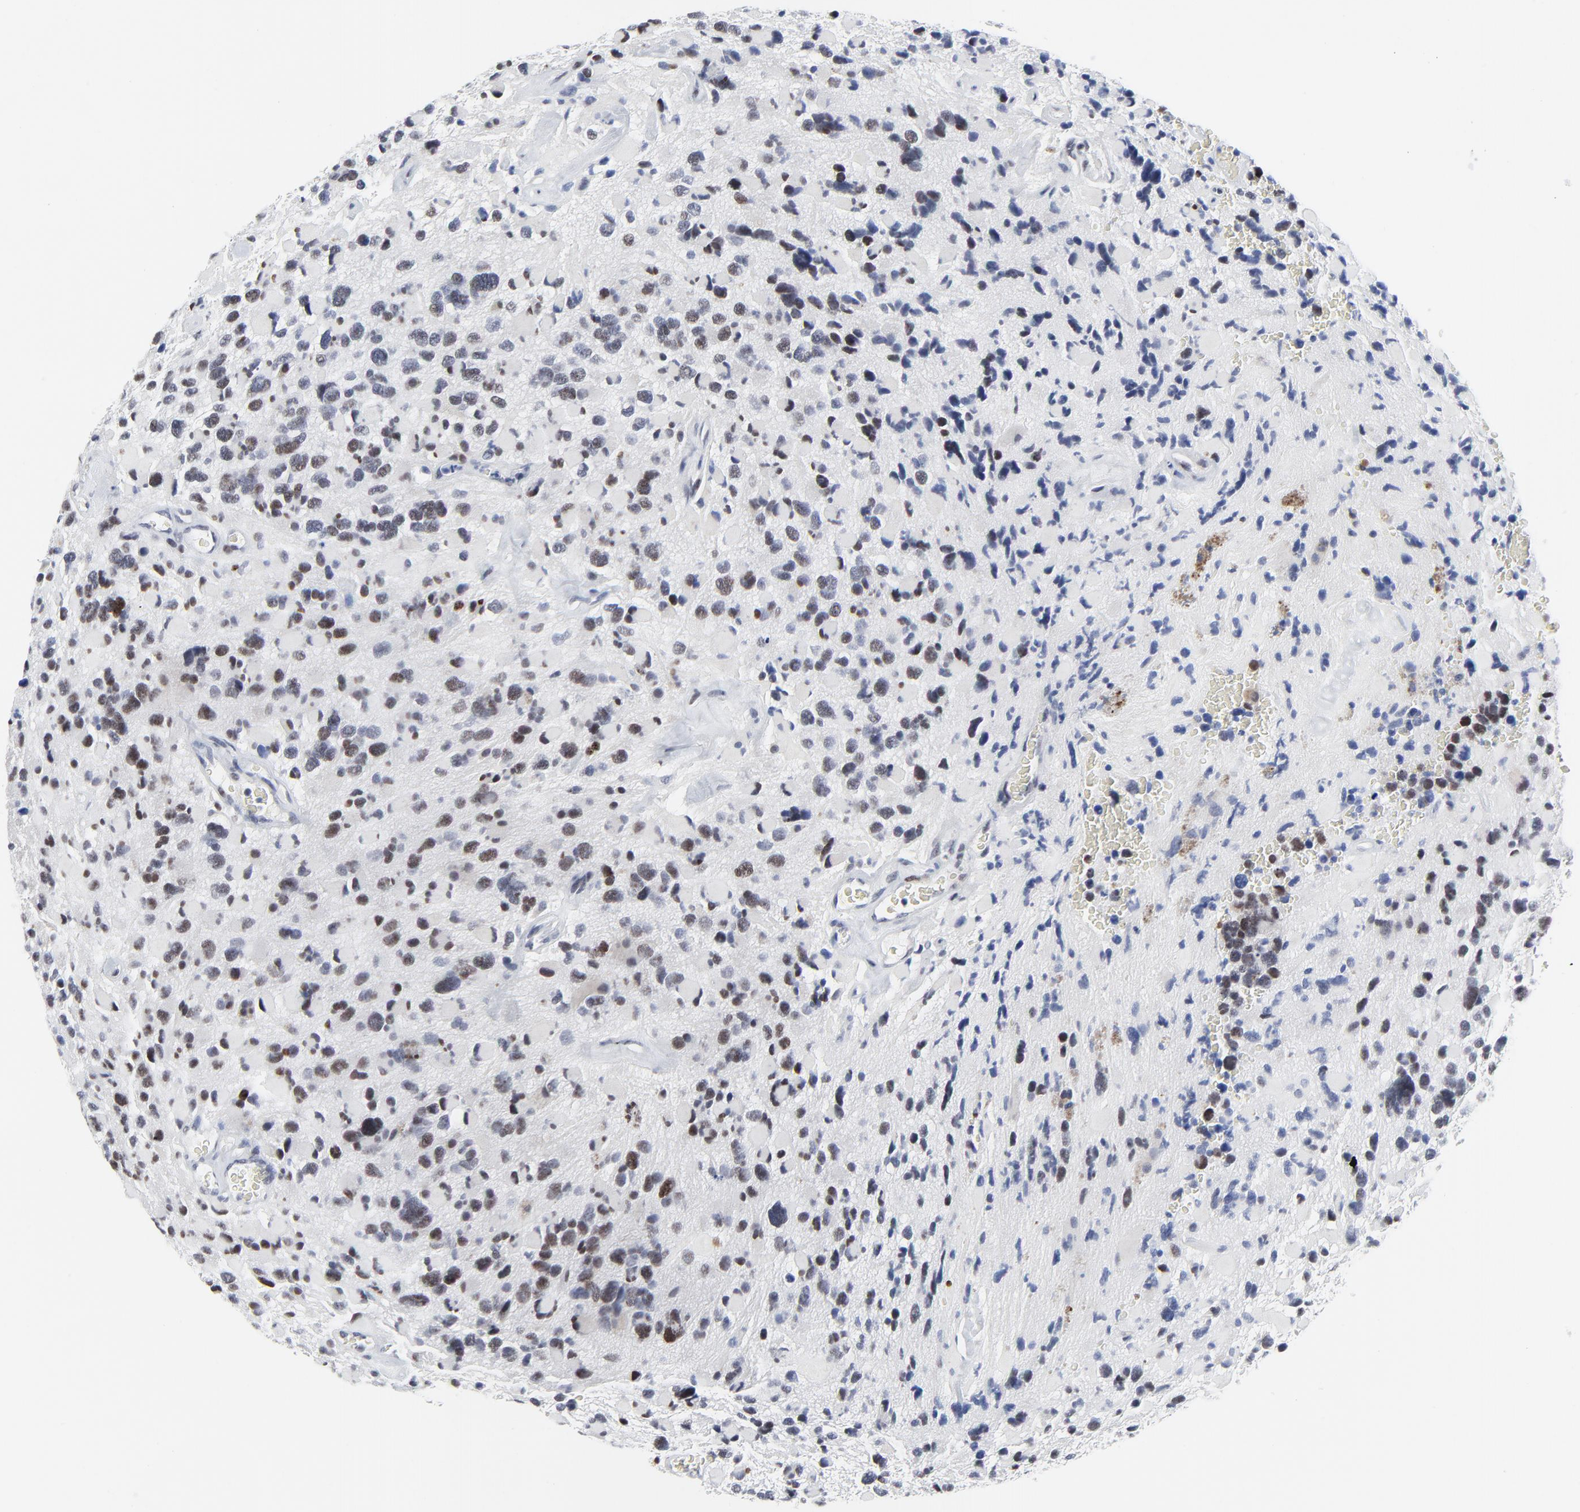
{"staining": {"intensity": "moderate", "quantity": "25%-75%", "location": "nuclear"}, "tissue": "glioma", "cell_type": "Tumor cells", "image_type": "cancer", "snomed": [{"axis": "morphology", "description": "Glioma, malignant, High grade"}, {"axis": "topography", "description": "Brain"}], "caption": "Protein expression analysis of malignant glioma (high-grade) reveals moderate nuclear positivity in approximately 25%-75% of tumor cells. The staining was performed using DAB (3,3'-diaminobenzidine) to visualize the protein expression in brown, while the nuclei were stained in blue with hematoxylin (Magnification: 20x).", "gene": "ZNF589", "patient": {"sex": "female", "age": 37}}